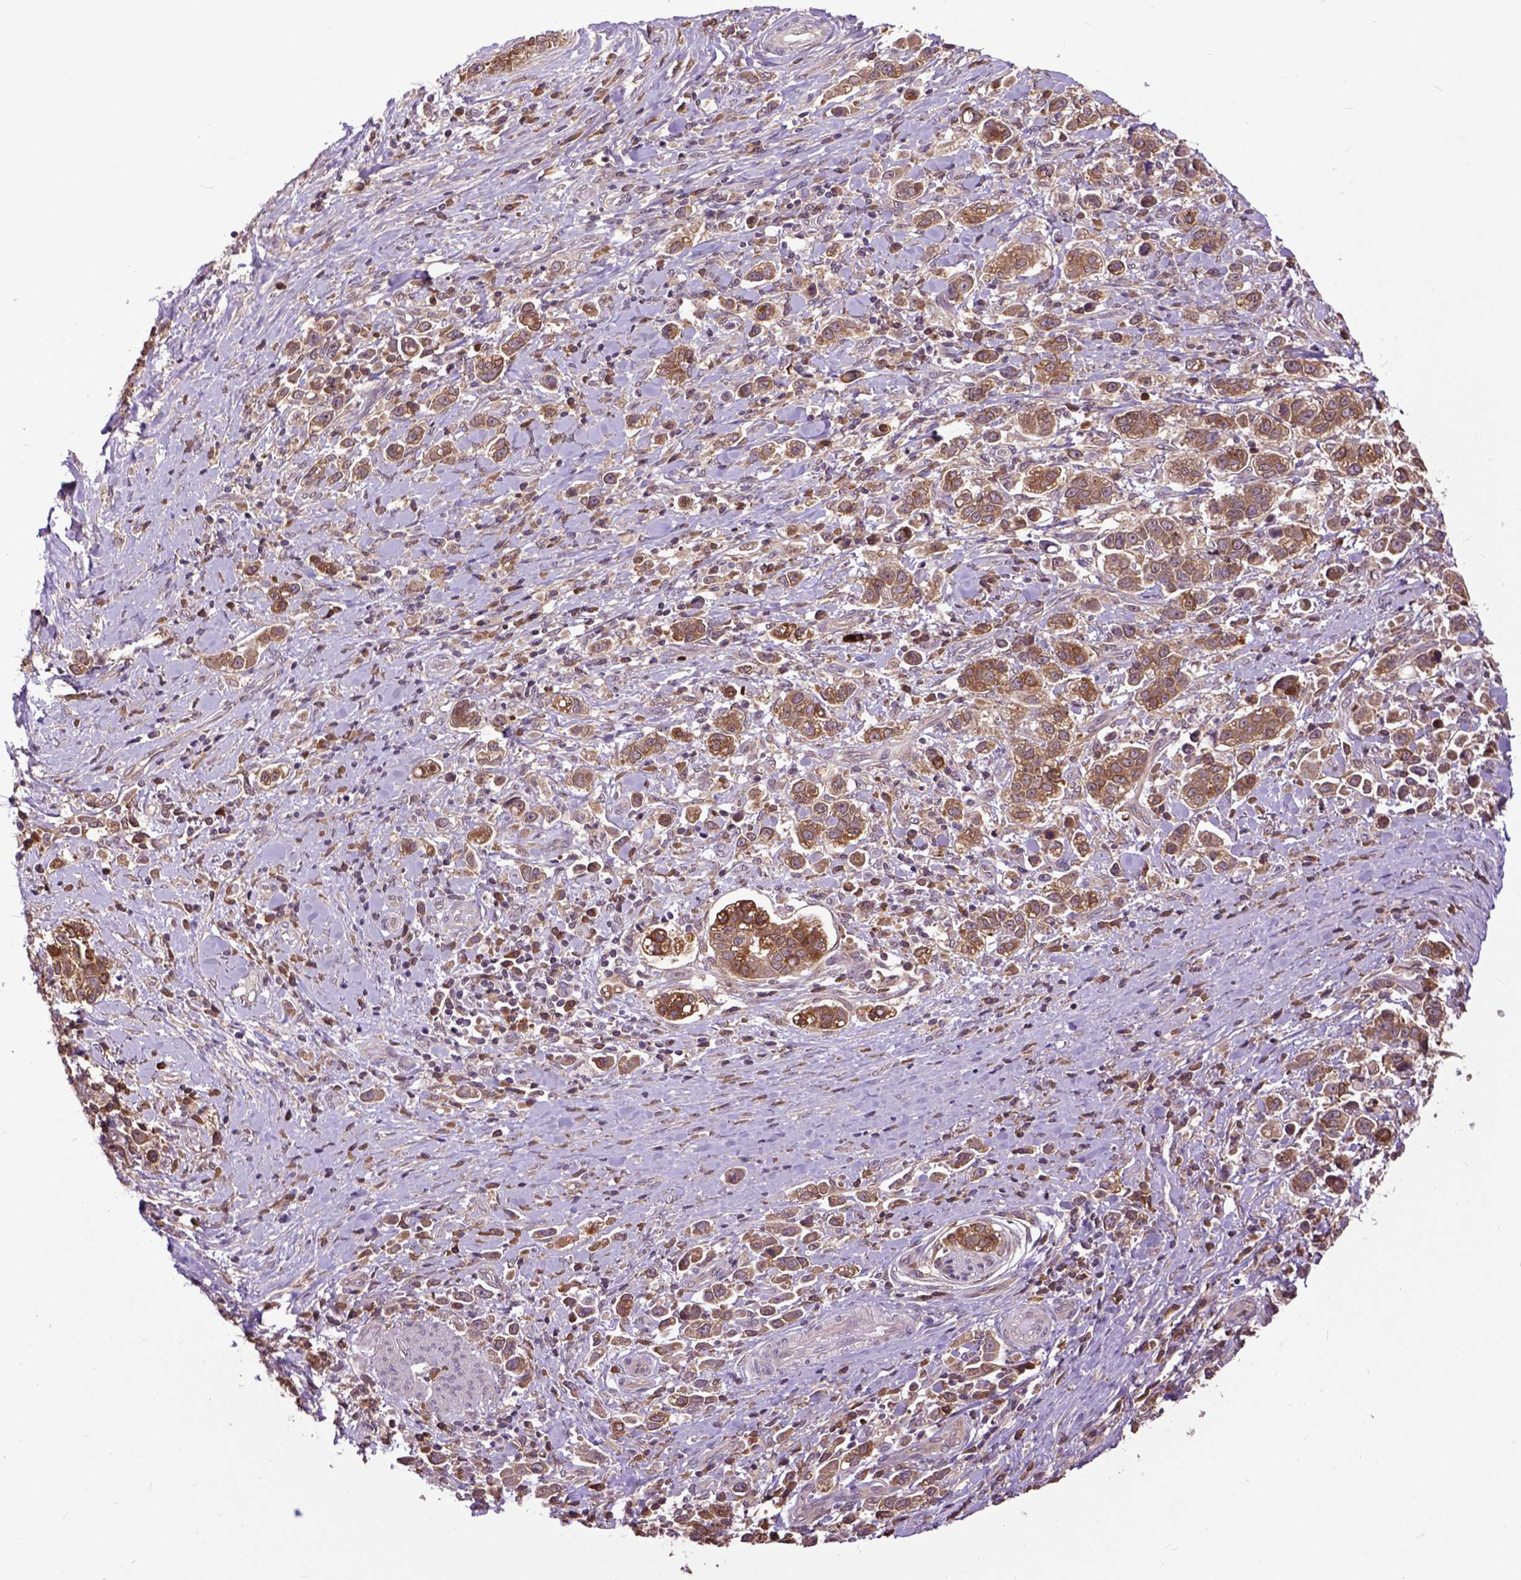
{"staining": {"intensity": "moderate", "quantity": ">75%", "location": "cytoplasmic/membranous"}, "tissue": "stomach cancer", "cell_type": "Tumor cells", "image_type": "cancer", "snomed": [{"axis": "morphology", "description": "Adenocarcinoma, NOS"}, {"axis": "topography", "description": "Stomach"}], "caption": "The image shows immunohistochemical staining of stomach adenocarcinoma. There is moderate cytoplasmic/membranous positivity is identified in about >75% of tumor cells.", "gene": "ARL1", "patient": {"sex": "male", "age": 93}}